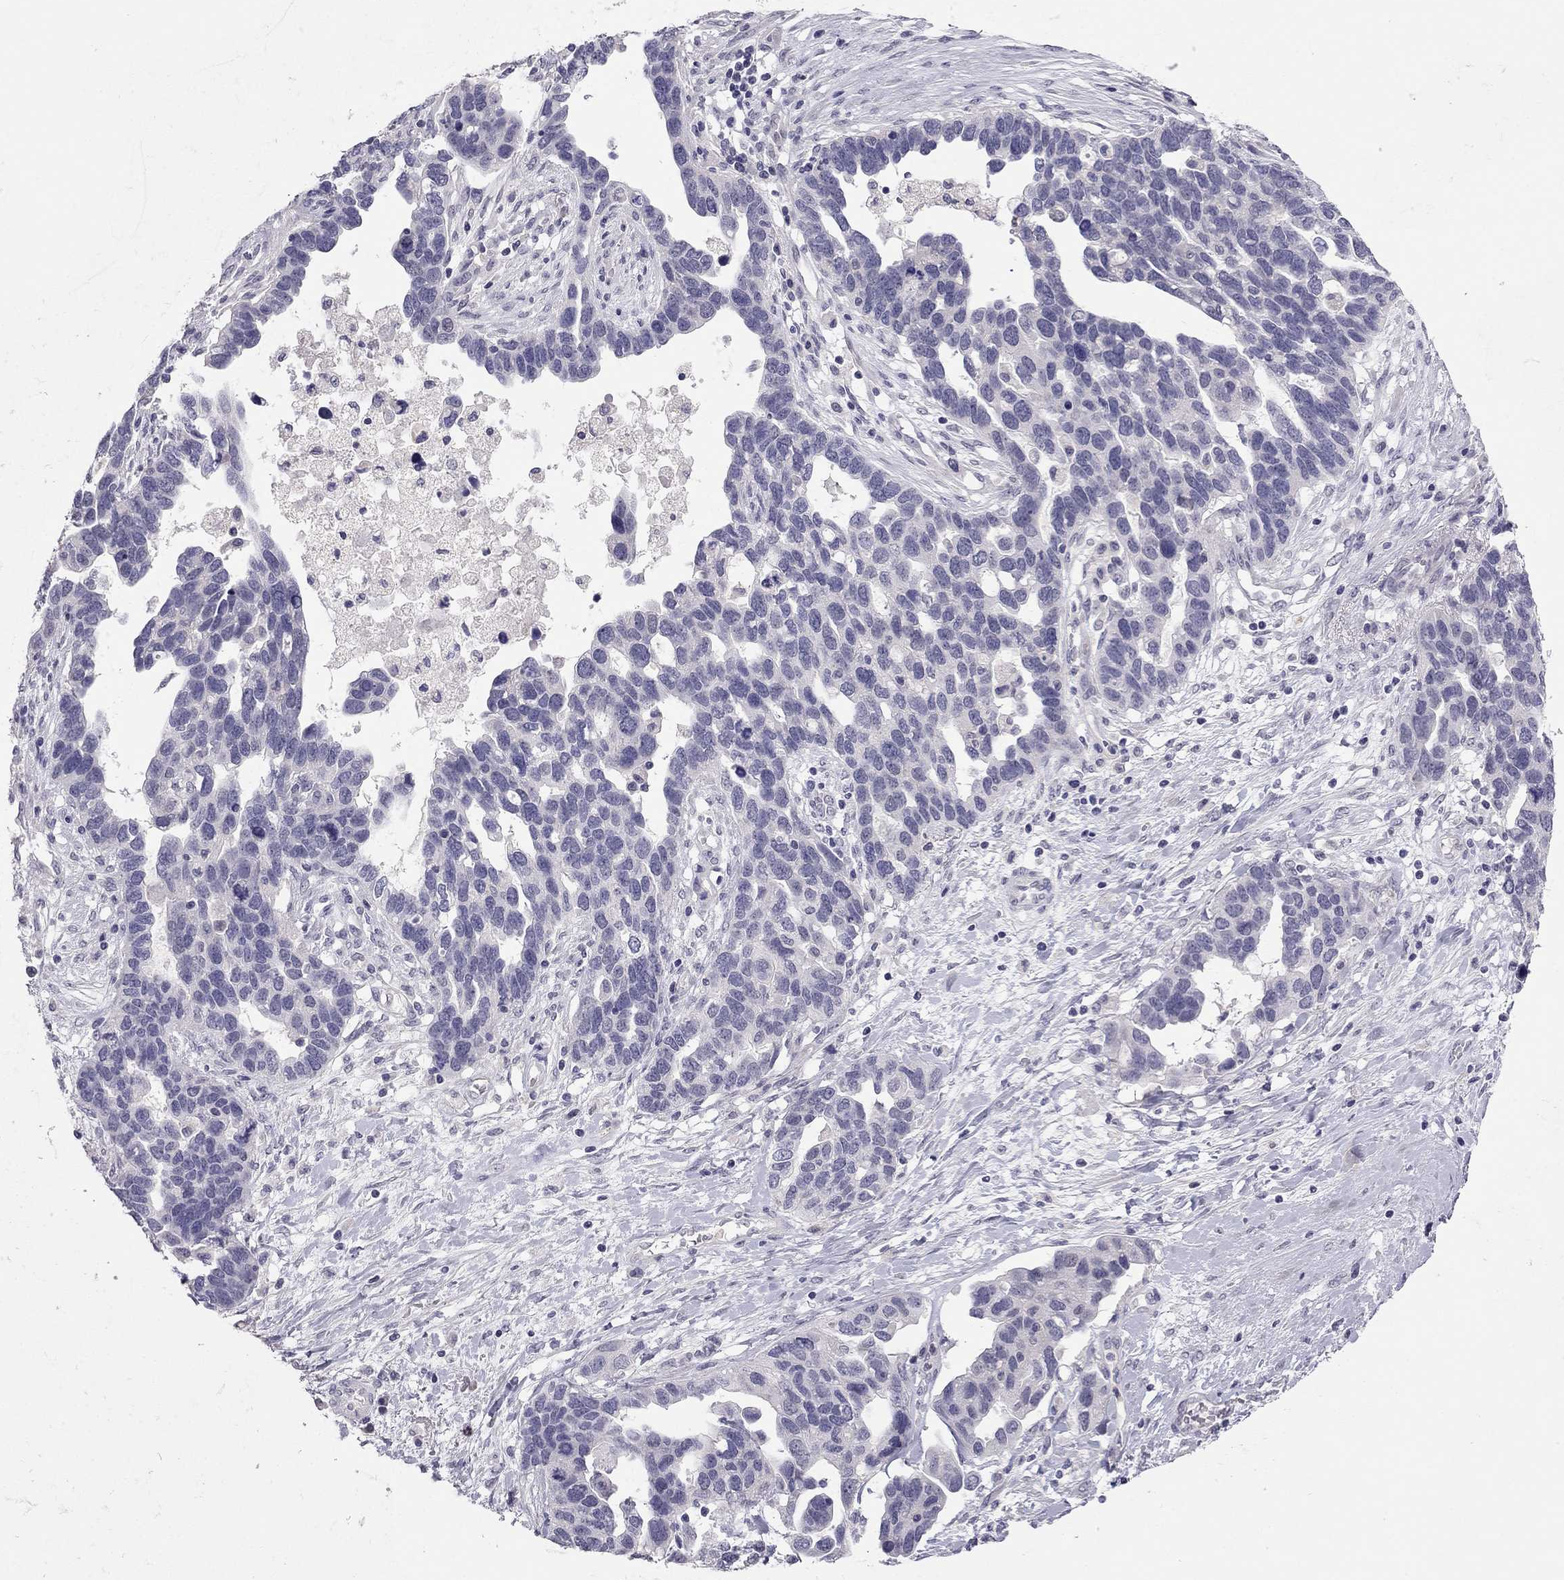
{"staining": {"intensity": "negative", "quantity": "none", "location": "none"}, "tissue": "ovarian cancer", "cell_type": "Tumor cells", "image_type": "cancer", "snomed": [{"axis": "morphology", "description": "Cystadenocarcinoma, serous, NOS"}, {"axis": "topography", "description": "Ovary"}], "caption": "This histopathology image is of ovarian cancer (serous cystadenocarcinoma) stained with immunohistochemistry (IHC) to label a protein in brown with the nuclei are counter-stained blue. There is no staining in tumor cells.", "gene": "ADORA2A", "patient": {"sex": "female", "age": 54}}